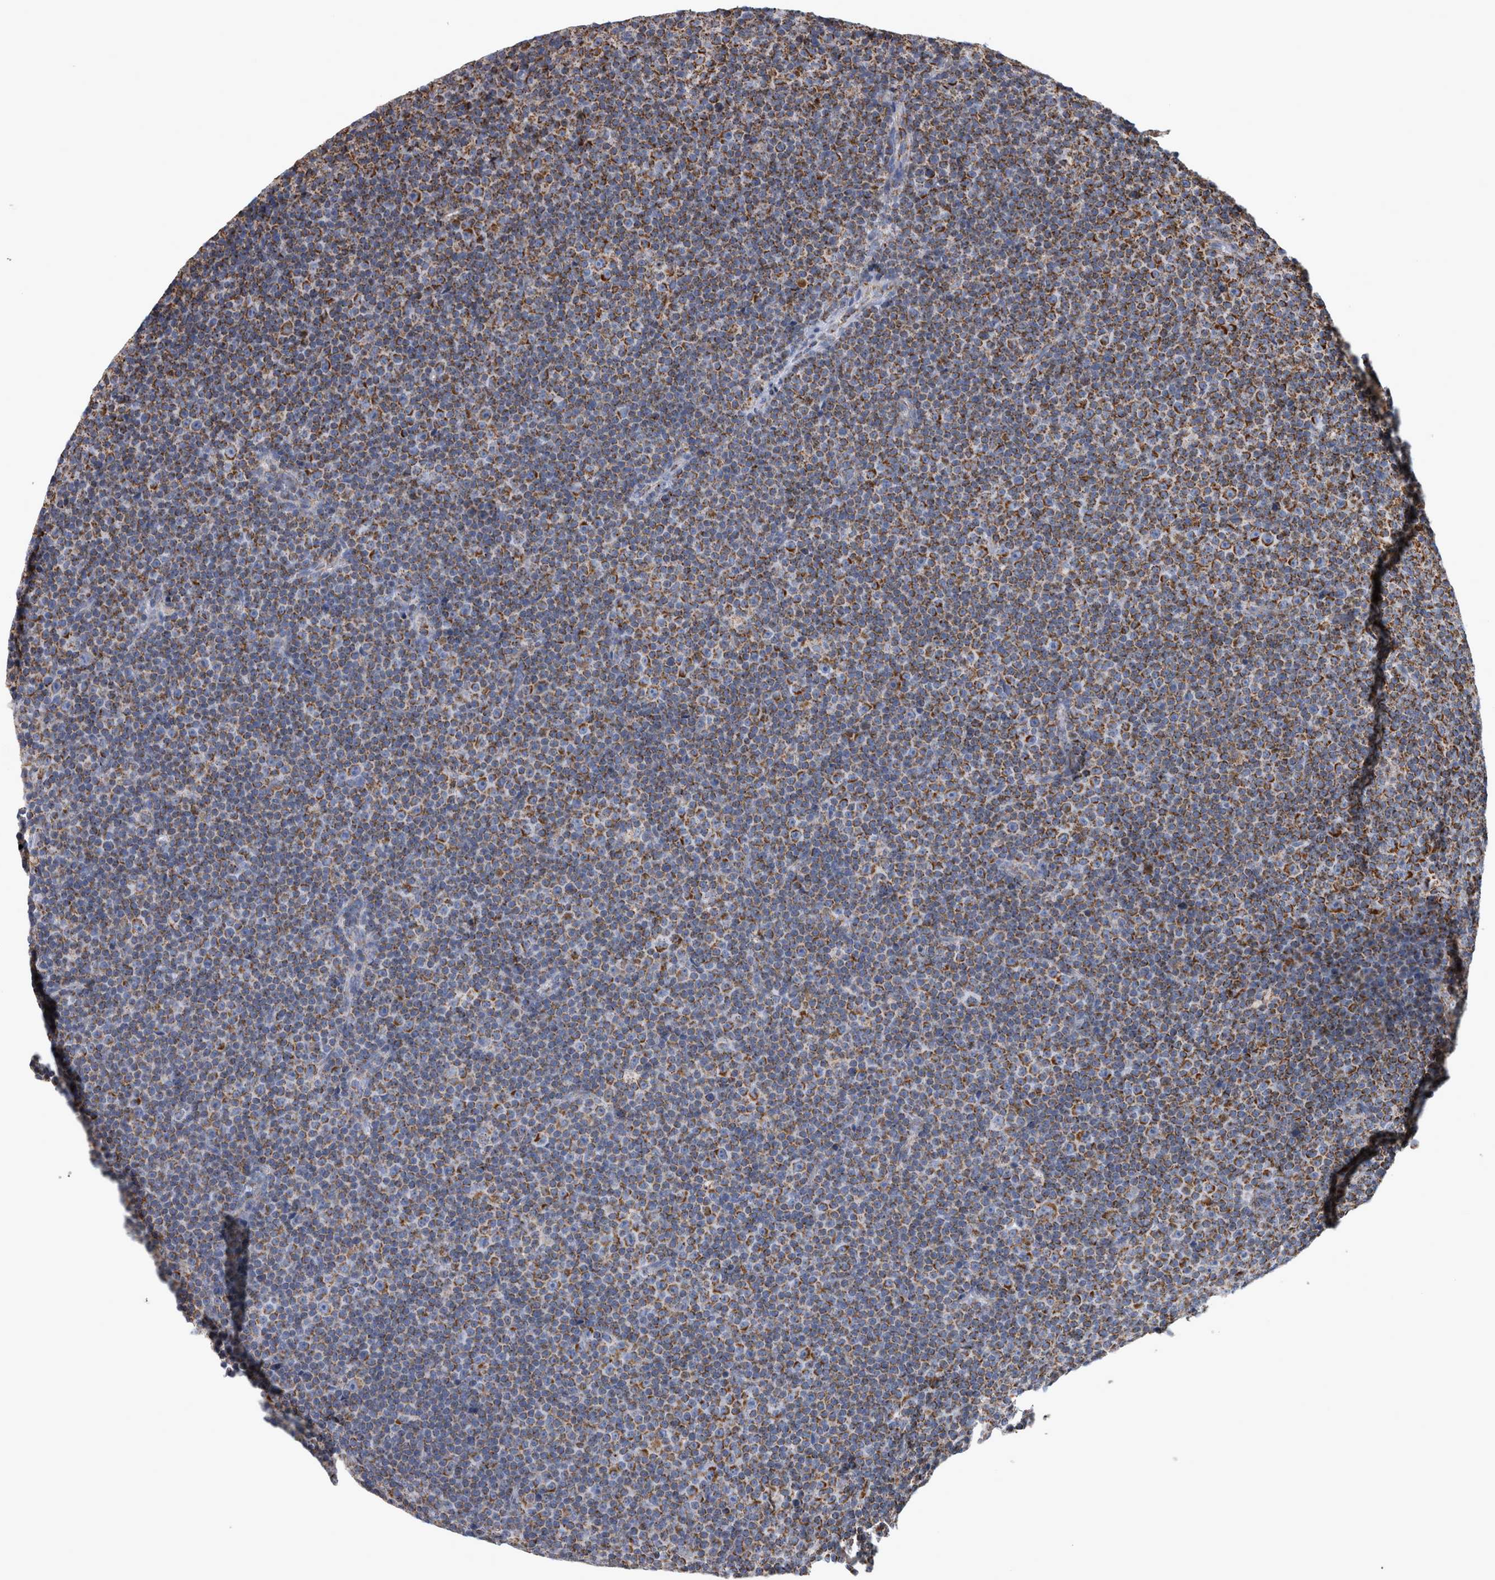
{"staining": {"intensity": "moderate", "quantity": "25%-75%", "location": "cytoplasmic/membranous"}, "tissue": "lymphoma", "cell_type": "Tumor cells", "image_type": "cancer", "snomed": [{"axis": "morphology", "description": "Malignant lymphoma, non-Hodgkin's type, Low grade"}, {"axis": "topography", "description": "Lymph node"}], "caption": "Lymphoma stained for a protein demonstrates moderate cytoplasmic/membranous positivity in tumor cells.", "gene": "MDH2", "patient": {"sex": "female", "age": 67}}